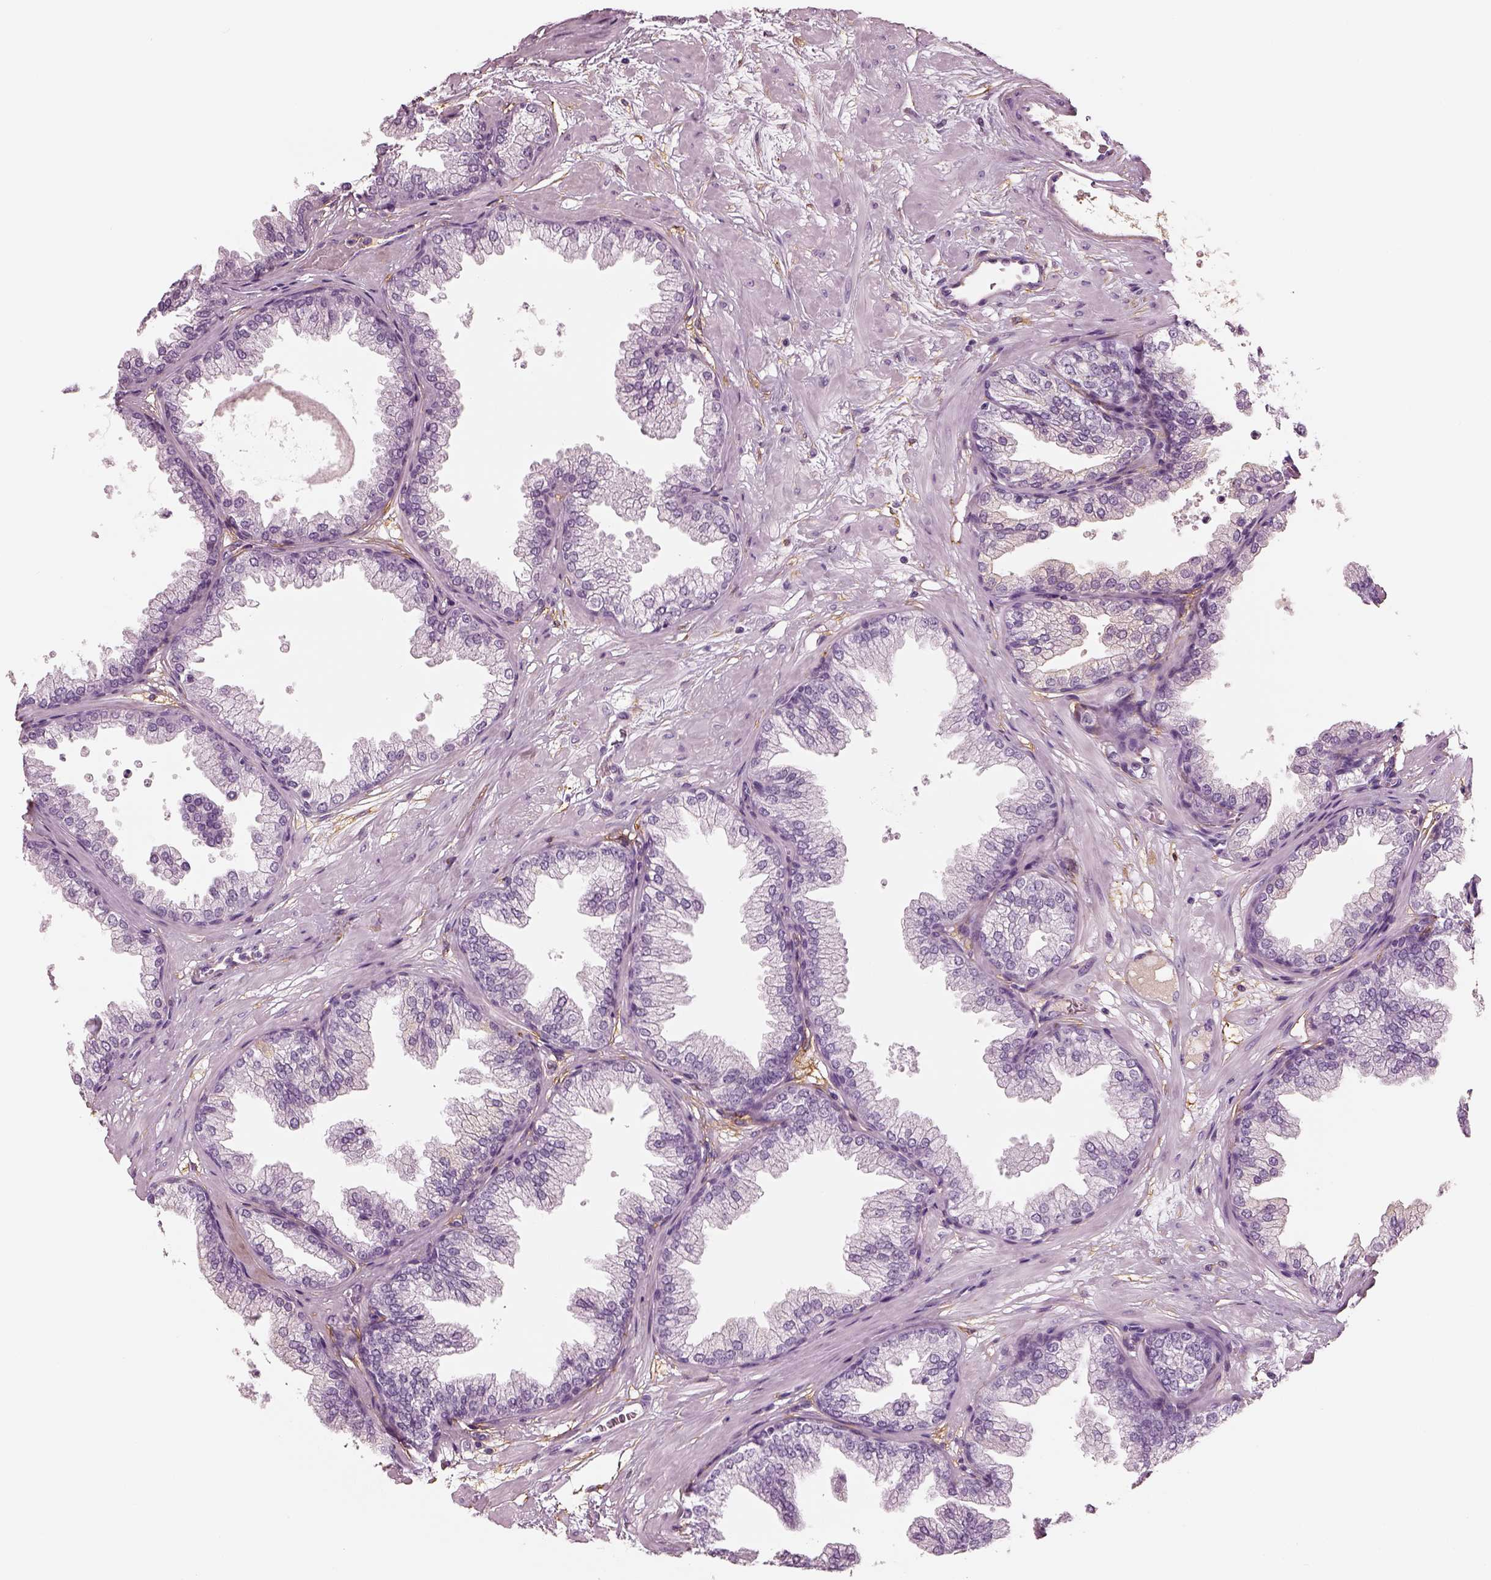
{"staining": {"intensity": "negative", "quantity": "none", "location": "none"}, "tissue": "prostate", "cell_type": "Glandular cells", "image_type": "normal", "snomed": [{"axis": "morphology", "description": "Normal tissue, NOS"}, {"axis": "topography", "description": "Prostate"}], "caption": "Immunohistochemistry (IHC) histopathology image of normal prostate: prostate stained with DAB exhibits no significant protein positivity in glandular cells. (Brightfield microscopy of DAB immunohistochemistry (IHC) at high magnification).", "gene": "TRIM69", "patient": {"sex": "male", "age": 37}}